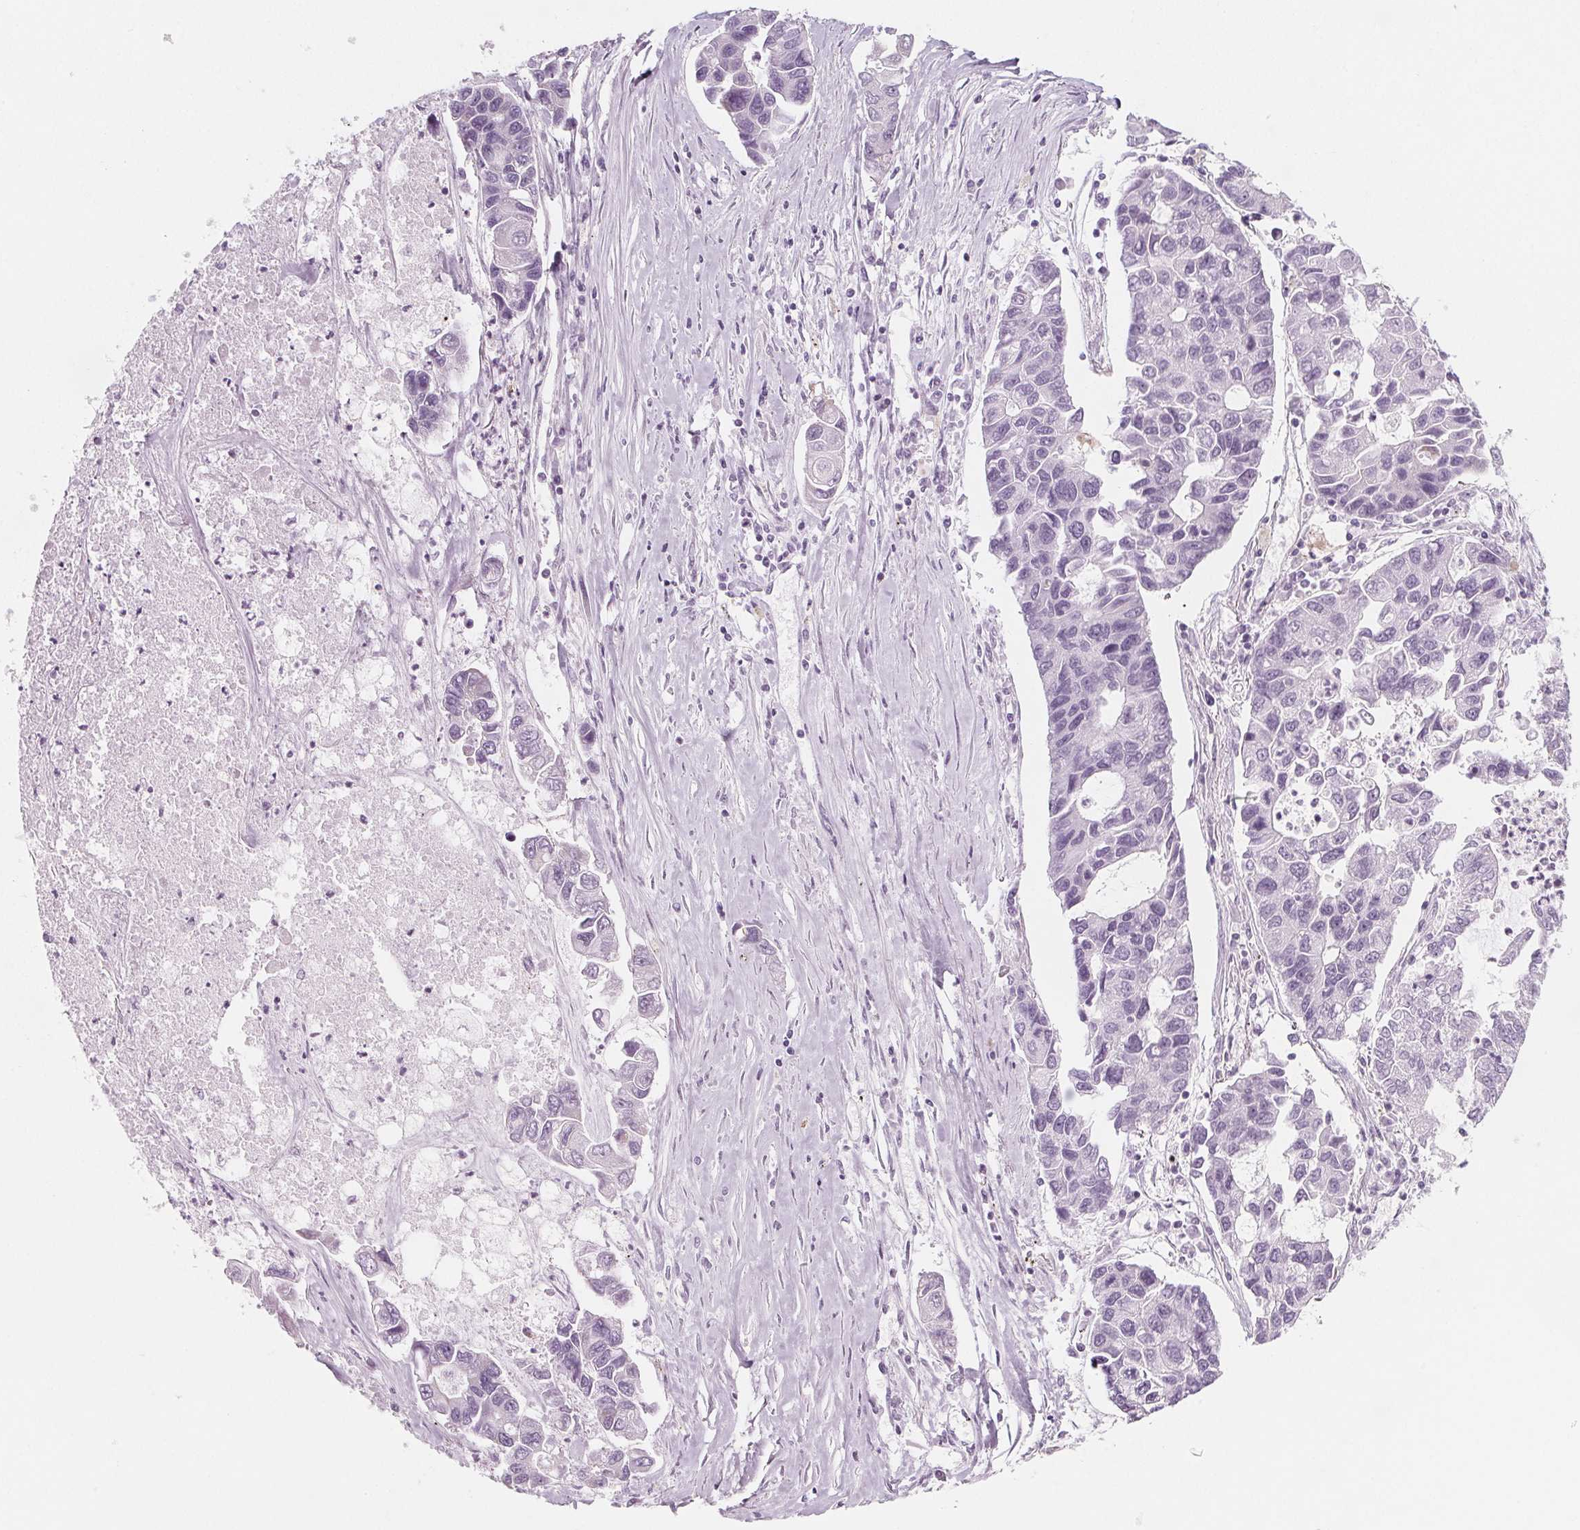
{"staining": {"intensity": "negative", "quantity": "none", "location": "none"}, "tissue": "lung cancer", "cell_type": "Tumor cells", "image_type": "cancer", "snomed": [{"axis": "morphology", "description": "Adenocarcinoma, NOS"}, {"axis": "topography", "description": "Bronchus"}, {"axis": "topography", "description": "Lung"}], "caption": "Lung adenocarcinoma was stained to show a protein in brown. There is no significant positivity in tumor cells.", "gene": "IL17C", "patient": {"sex": "female", "age": 51}}